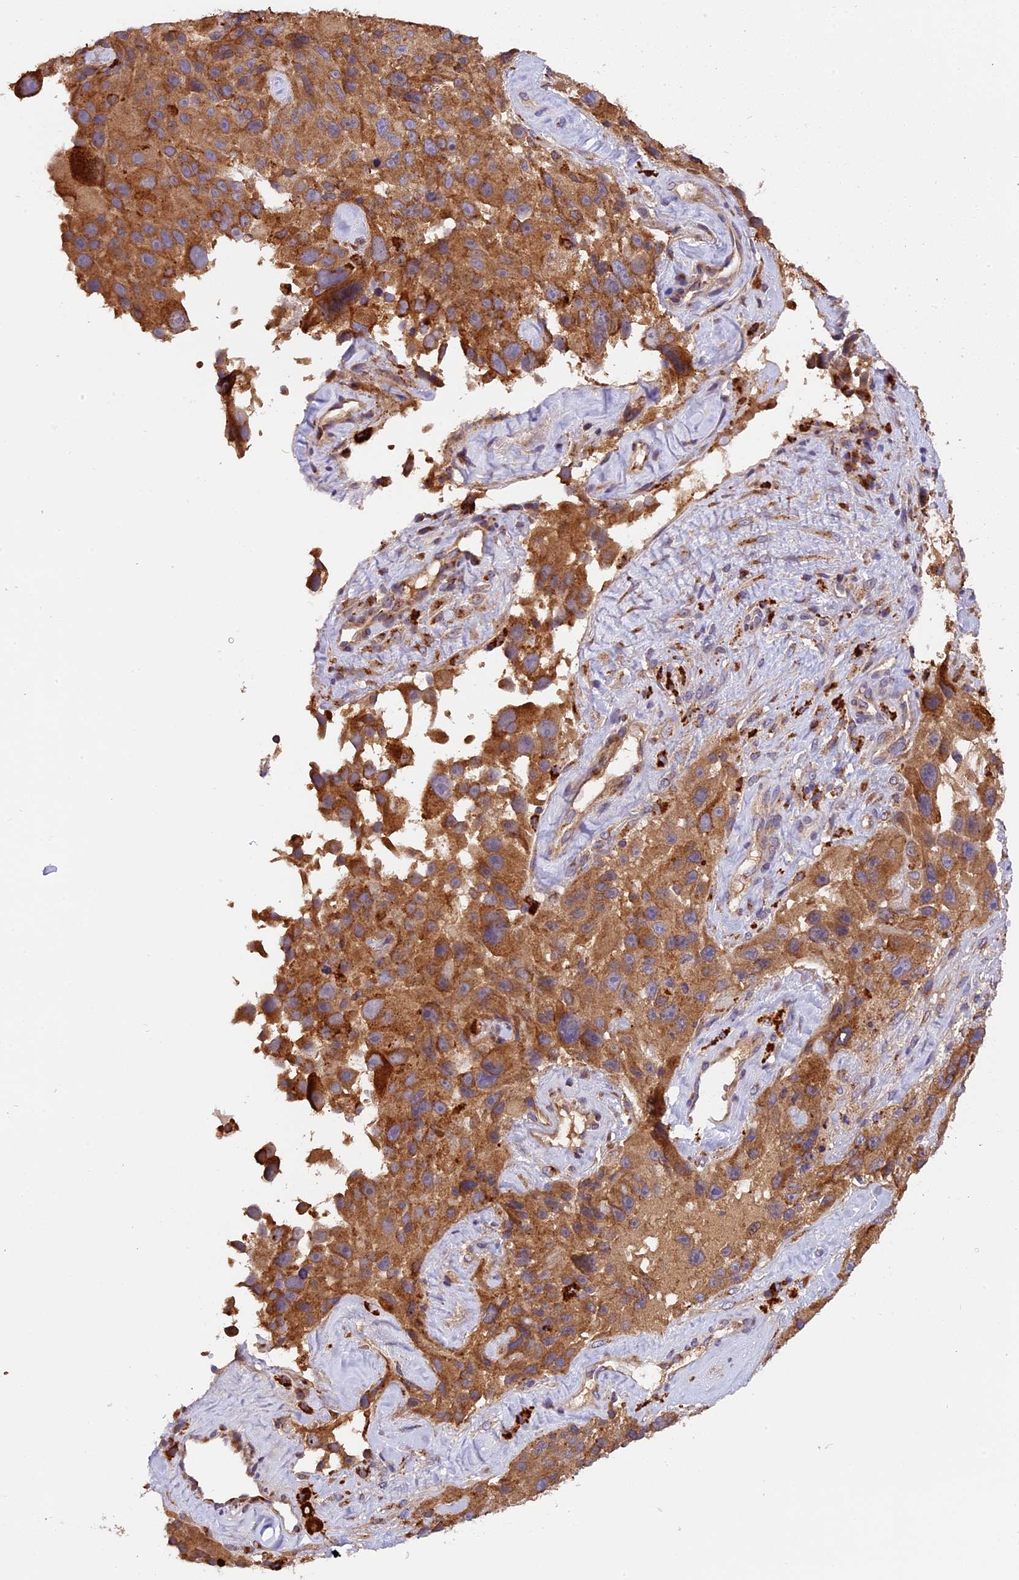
{"staining": {"intensity": "moderate", "quantity": ">75%", "location": "cytoplasmic/membranous"}, "tissue": "melanoma", "cell_type": "Tumor cells", "image_type": "cancer", "snomed": [{"axis": "morphology", "description": "Malignant melanoma, Metastatic site"}, {"axis": "topography", "description": "Lymph node"}], "caption": "A medium amount of moderate cytoplasmic/membranous staining is present in approximately >75% of tumor cells in malignant melanoma (metastatic site) tissue.", "gene": "COPE", "patient": {"sex": "male", "age": 62}}